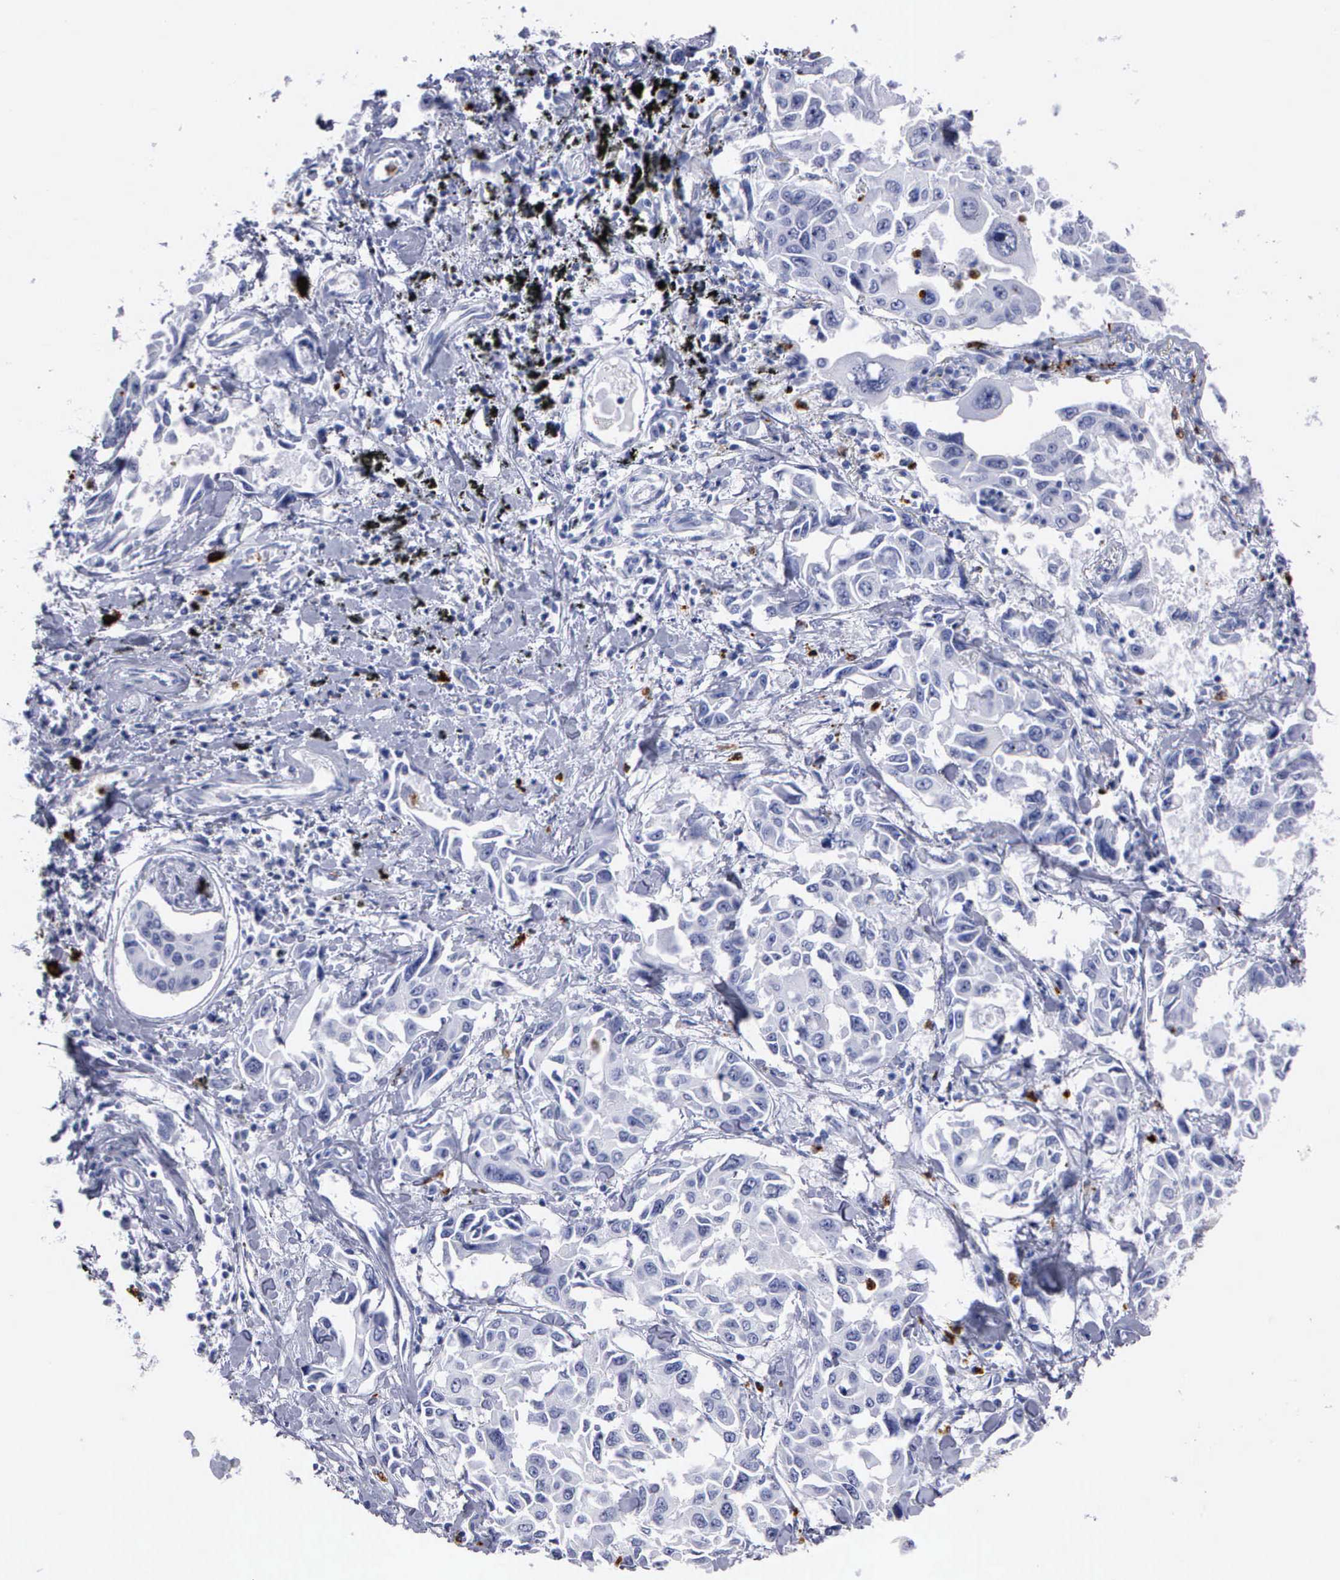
{"staining": {"intensity": "negative", "quantity": "none", "location": "none"}, "tissue": "lung cancer", "cell_type": "Tumor cells", "image_type": "cancer", "snomed": [{"axis": "morphology", "description": "Adenocarcinoma, NOS"}, {"axis": "topography", "description": "Lung"}], "caption": "Tumor cells are negative for protein expression in human adenocarcinoma (lung). (DAB (3,3'-diaminobenzidine) IHC visualized using brightfield microscopy, high magnification).", "gene": "CTSG", "patient": {"sex": "male", "age": 64}}